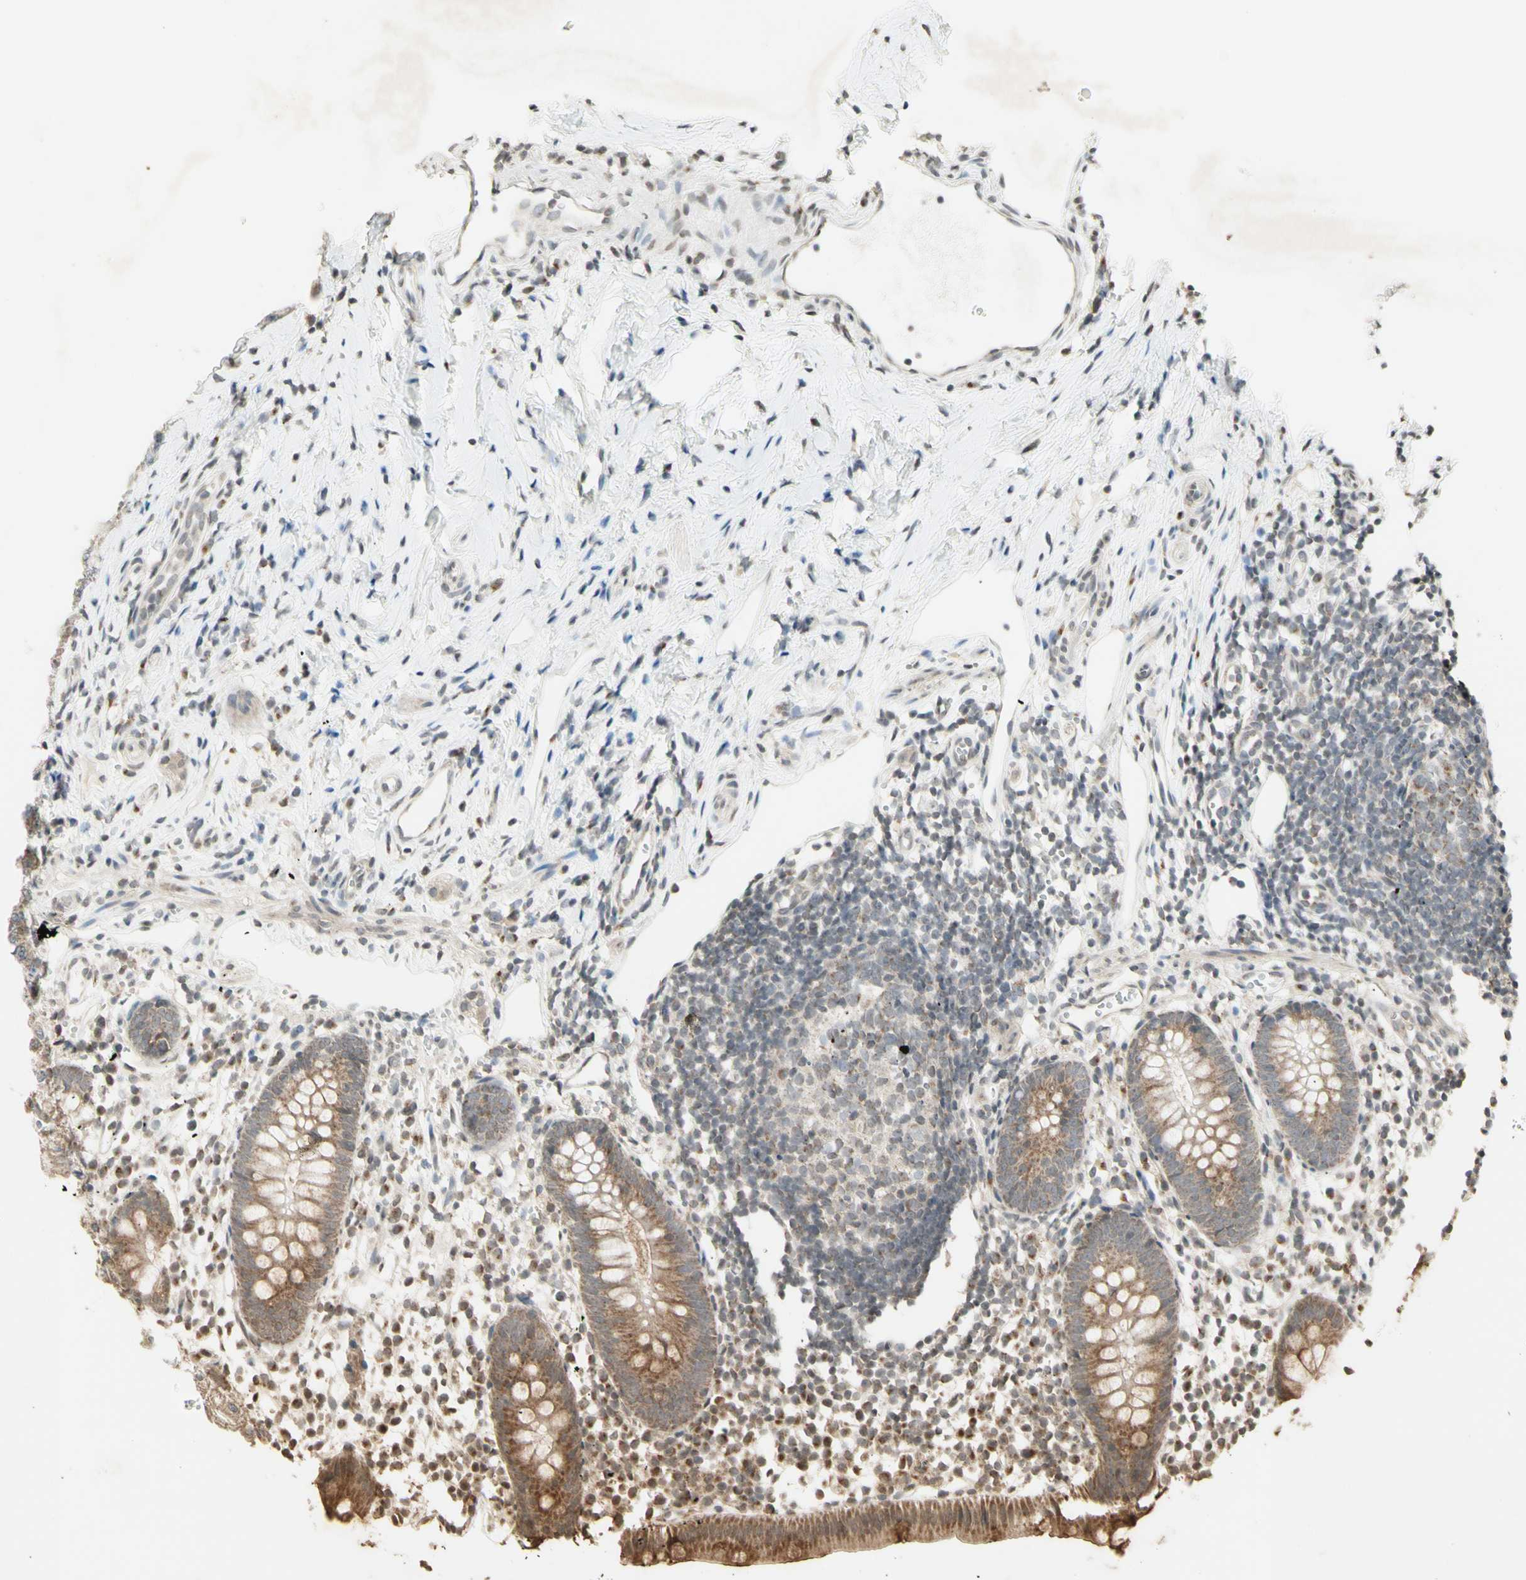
{"staining": {"intensity": "moderate", "quantity": ">75%", "location": "cytoplasmic/membranous"}, "tissue": "appendix", "cell_type": "Glandular cells", "image_type": "normal", "snomed": [{"axis": "morphology", "description": "Normal tissue, NOS"}, {"axis": "topography", "description": "Appendix"}], "caption": "Immunohistochemical staining of benign human appendix exhibits medium levels of moderate cytoplasmic/membranous positivity in approximately >75% of glandular cells.", "gene": "CCNI", "patient": {"sex": "female", "age": 20}}